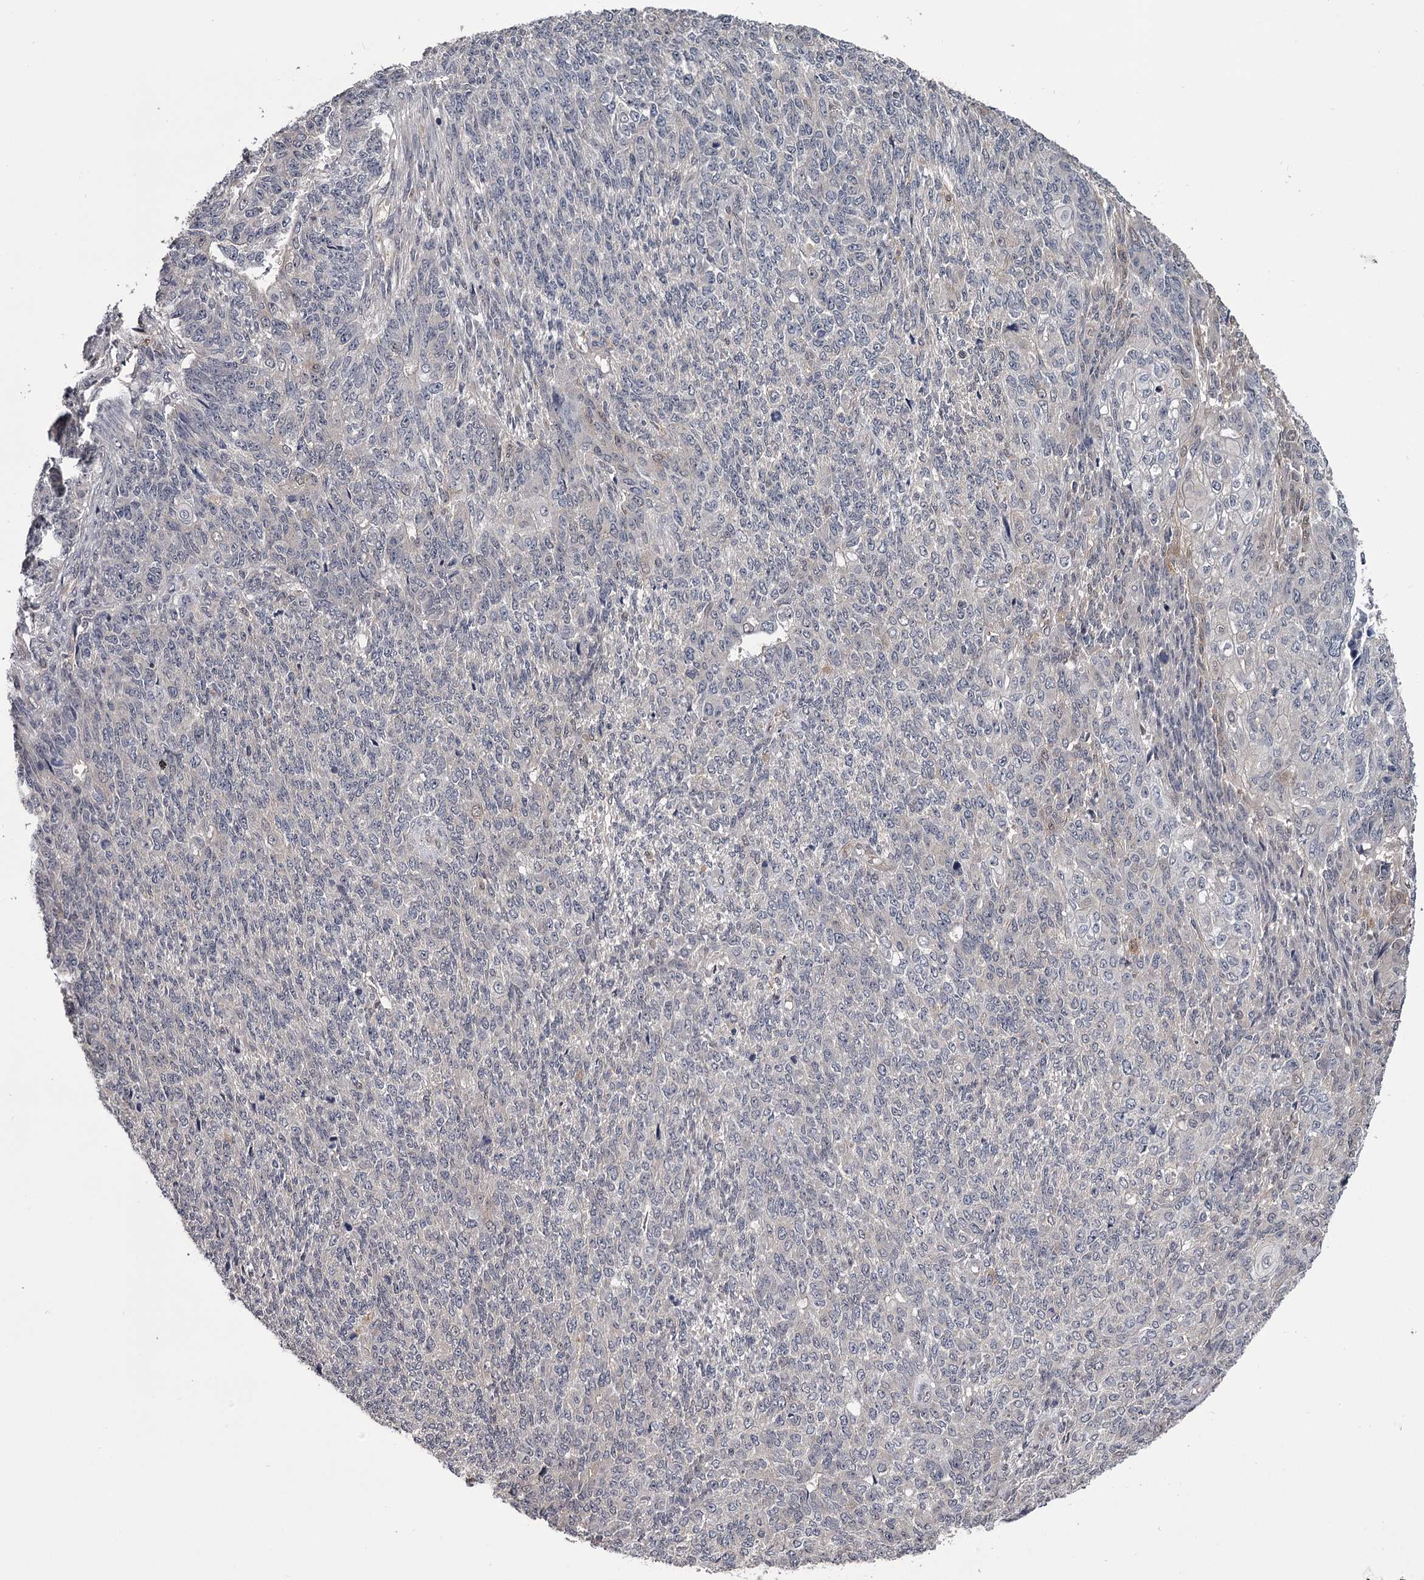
{"staining": {"intensity": "negative", "quantity": "none", "location": "none"}, "tissue": "endometrial cancer", "cell_type": "Tumor cells", "image_type": "cancer", "snomed": [{"axis": "morphology", "description": "Adenocarcinoma, NOS"}, {"axis": "topography", "description": "Endometrium"}], "caption": "Immunohistochemistry (IHC) histopathology image of human adenocarcinoma (endometrial) stained for a protein (brown), which reveals no positivity in tumor cells. Brightfield microscopy of immunohistochemistry (IHC) stained with DAB (3,3'-diaminobenzidine) (brown) and hematoxylin (blue), captured at high magnification.", "gene": "GSTO1", "patient": {"sex": "female", "age": 32}}